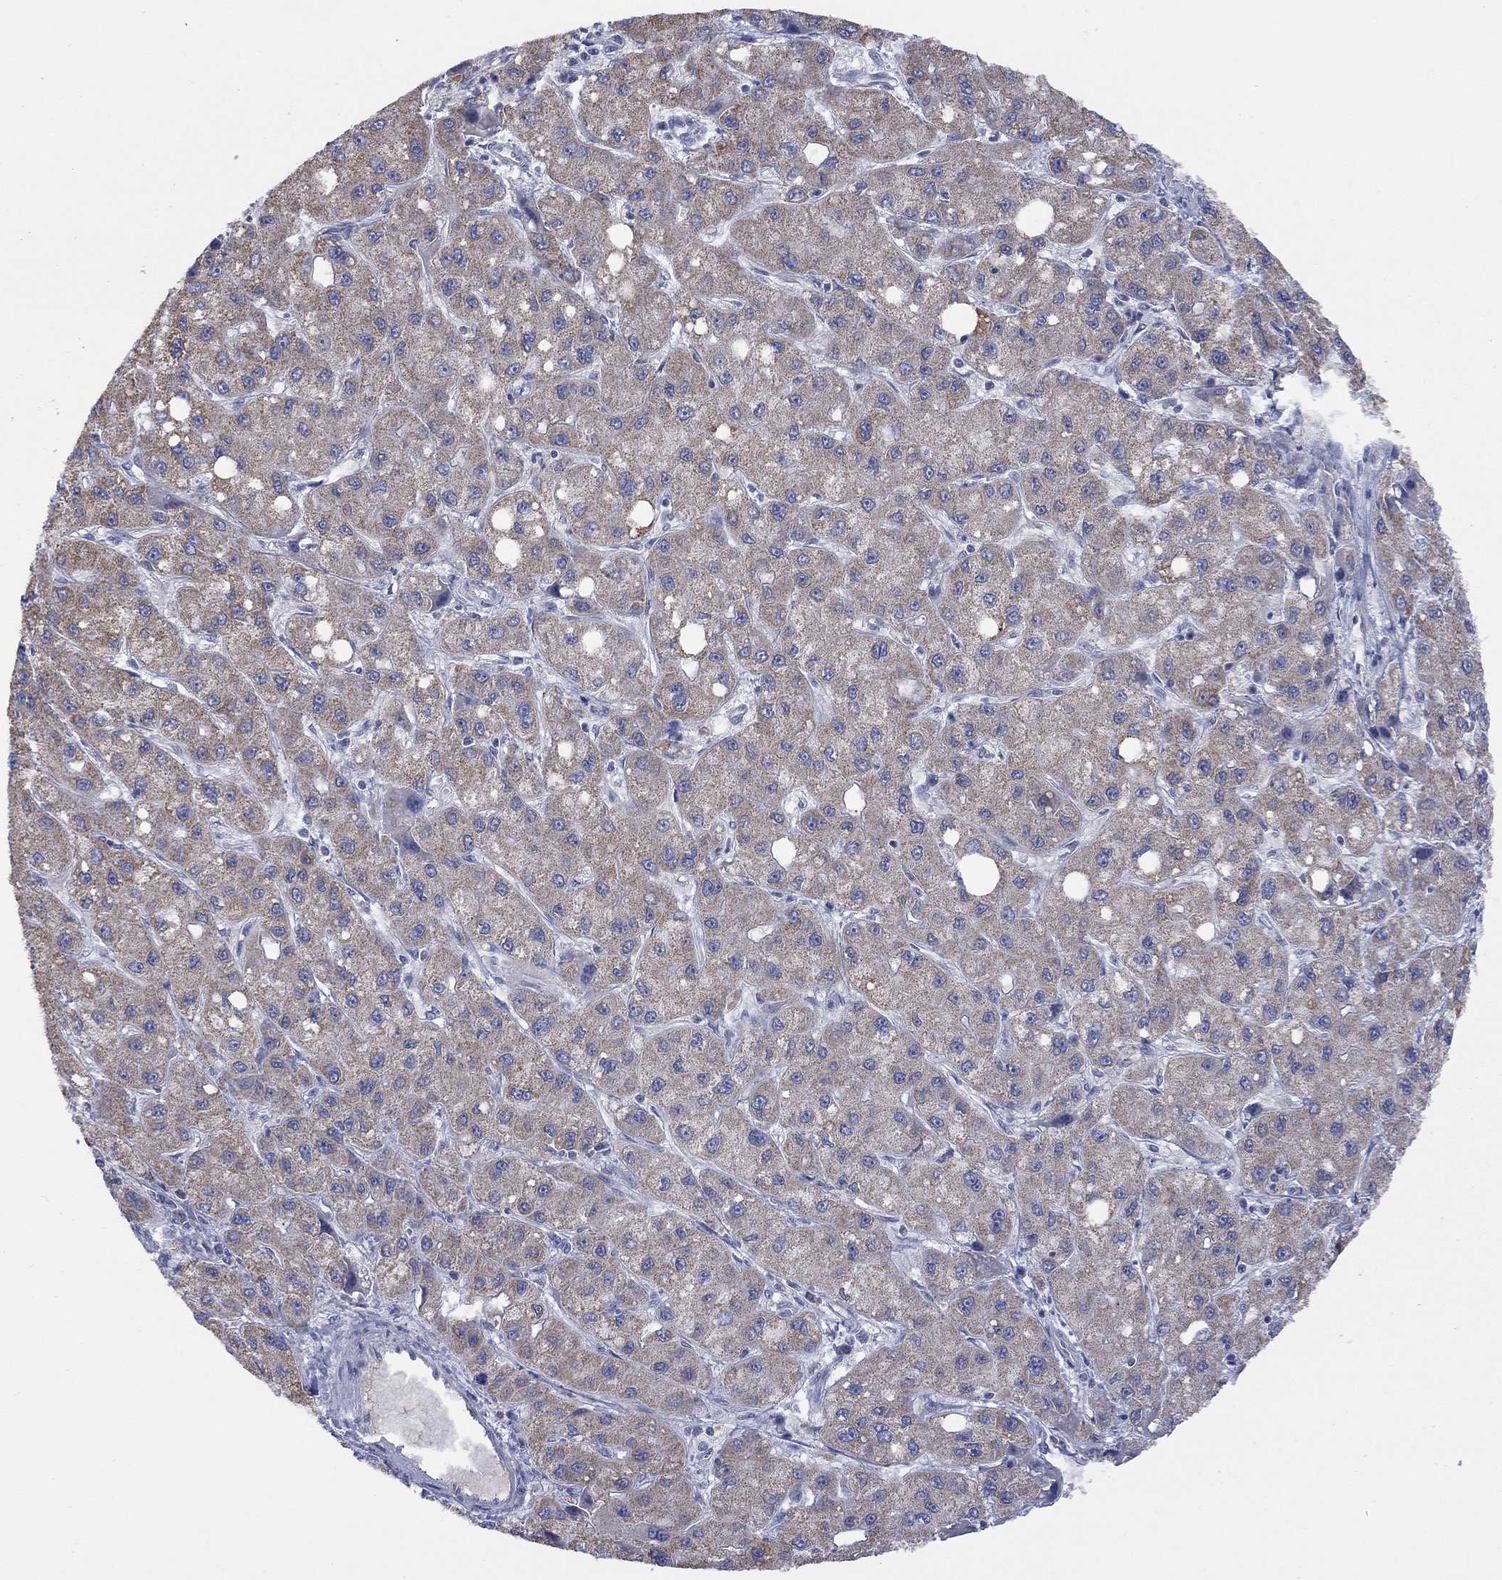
{"staining": {"intensity": "moderate", "quantity": ">75%", "location": "cytoplasmic/membranous"}, "tissue": "liver cancer", "cell_type": "Tumor cells", "image_type": "cancer", "snomed": [{"axis": "morphology", "description": "Carcinoma, Hepatocellular, NOS"}, {"axis": "topography", "description": "Liver"}], "caption": "Protein expression analysis of liver cancer (hepatocellular carcinoma) shows moderate cytoplasmic/membranous positivity in approximately >75% of tumor cells.", "gene": "CLVS1", "patient": {"sex": "male", "age": 73}}